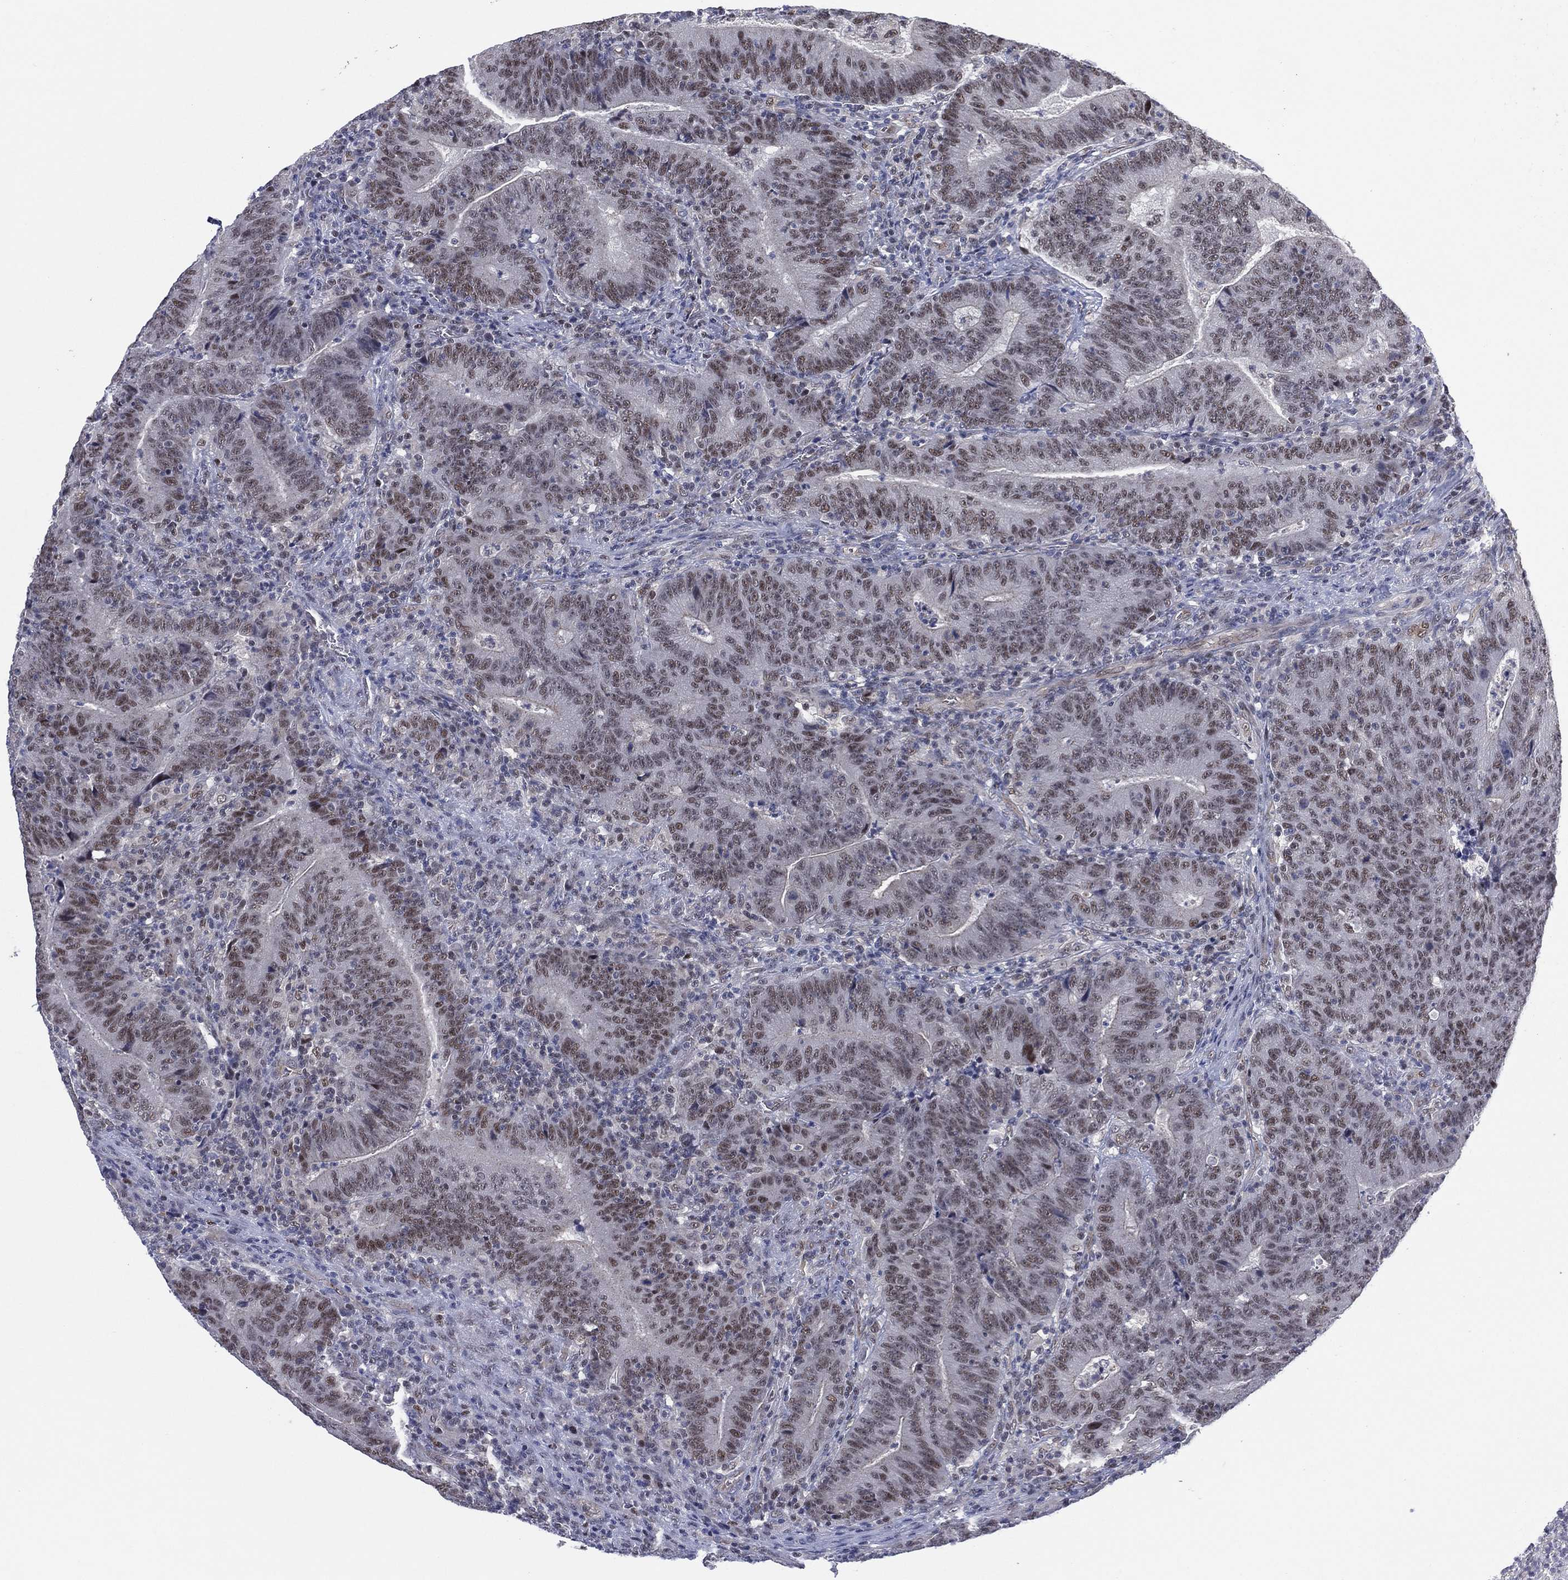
{"staining": {"intensity": "moderate", "quantity": ">75%", "location": "nuclear"}, "tissue": "colorectal cancer", "cell_type": "Tumor cells", "image_type": "cancer", "snomed": [{"axis": "morphology", "description": "Adenocarcinoma, NOS"}, {"axis": "topography", "description": "Colon"}], "caption": "Immunohistochemical staining of colorectal cancer reveals moderate nuclear protein positivity in about >75% of tumor cells.", "gene": "GSE1", "patient": {"sex": "female", "age": 75}}